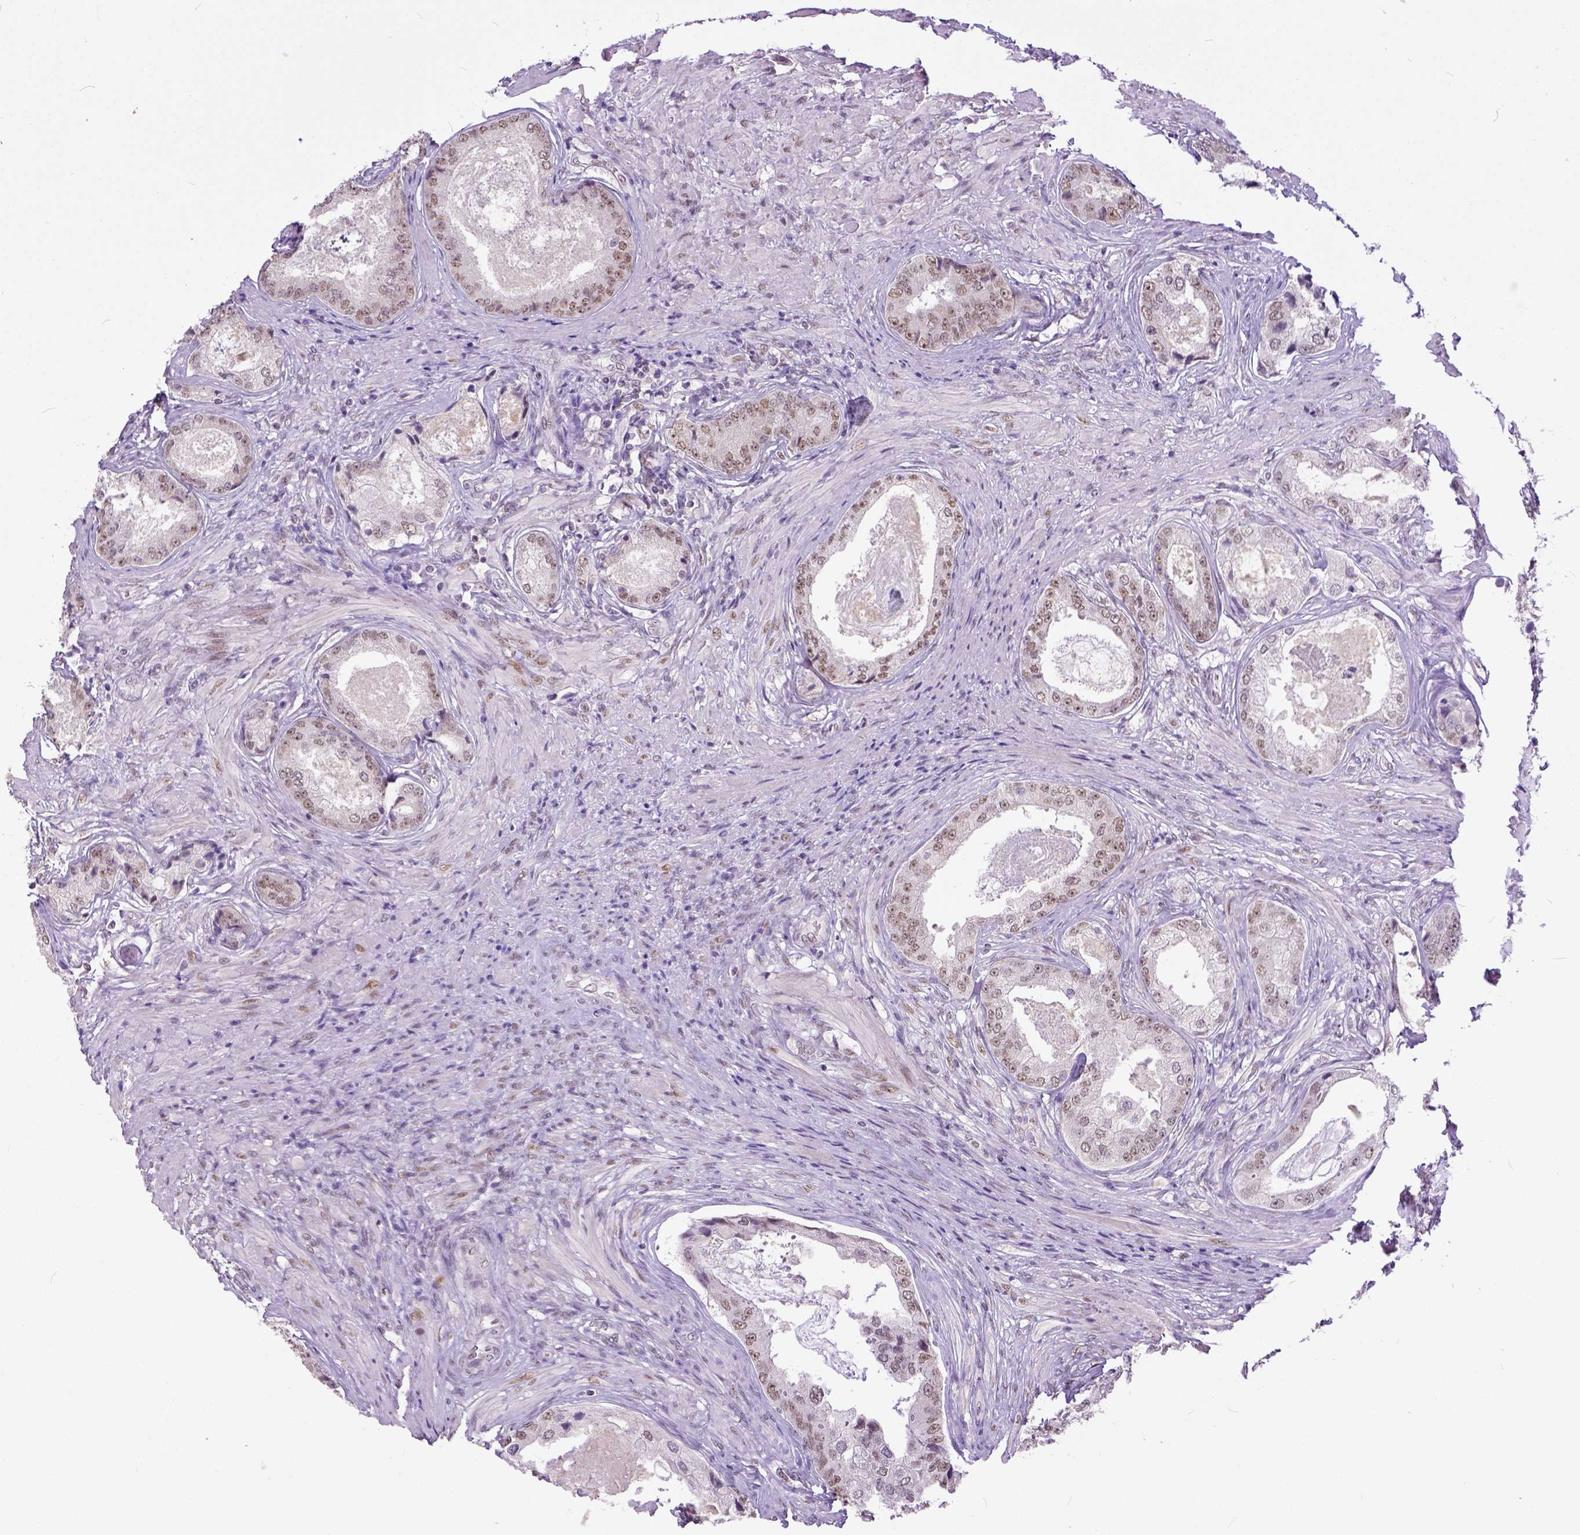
{"staining": {"intensity": "weak", "quantity": ">75%", "location": "nuclear"}, "tissue": "prostate cancer", "cell_type": "Tumor cells", "image_type": "cancer", "snomed": [{"axis": "morphology", "description": "Adenocarcinoma, Low grade"}, {"axis": "topography", "description": "Prostate"}], "caption": "Low-grade adenocarcinoma (prostate) tissue demonstrates weak nuclear positivity in about >75% of tumor cells", "gene": "ERCC1", "patient": {"sex": "male", "age": 68}}